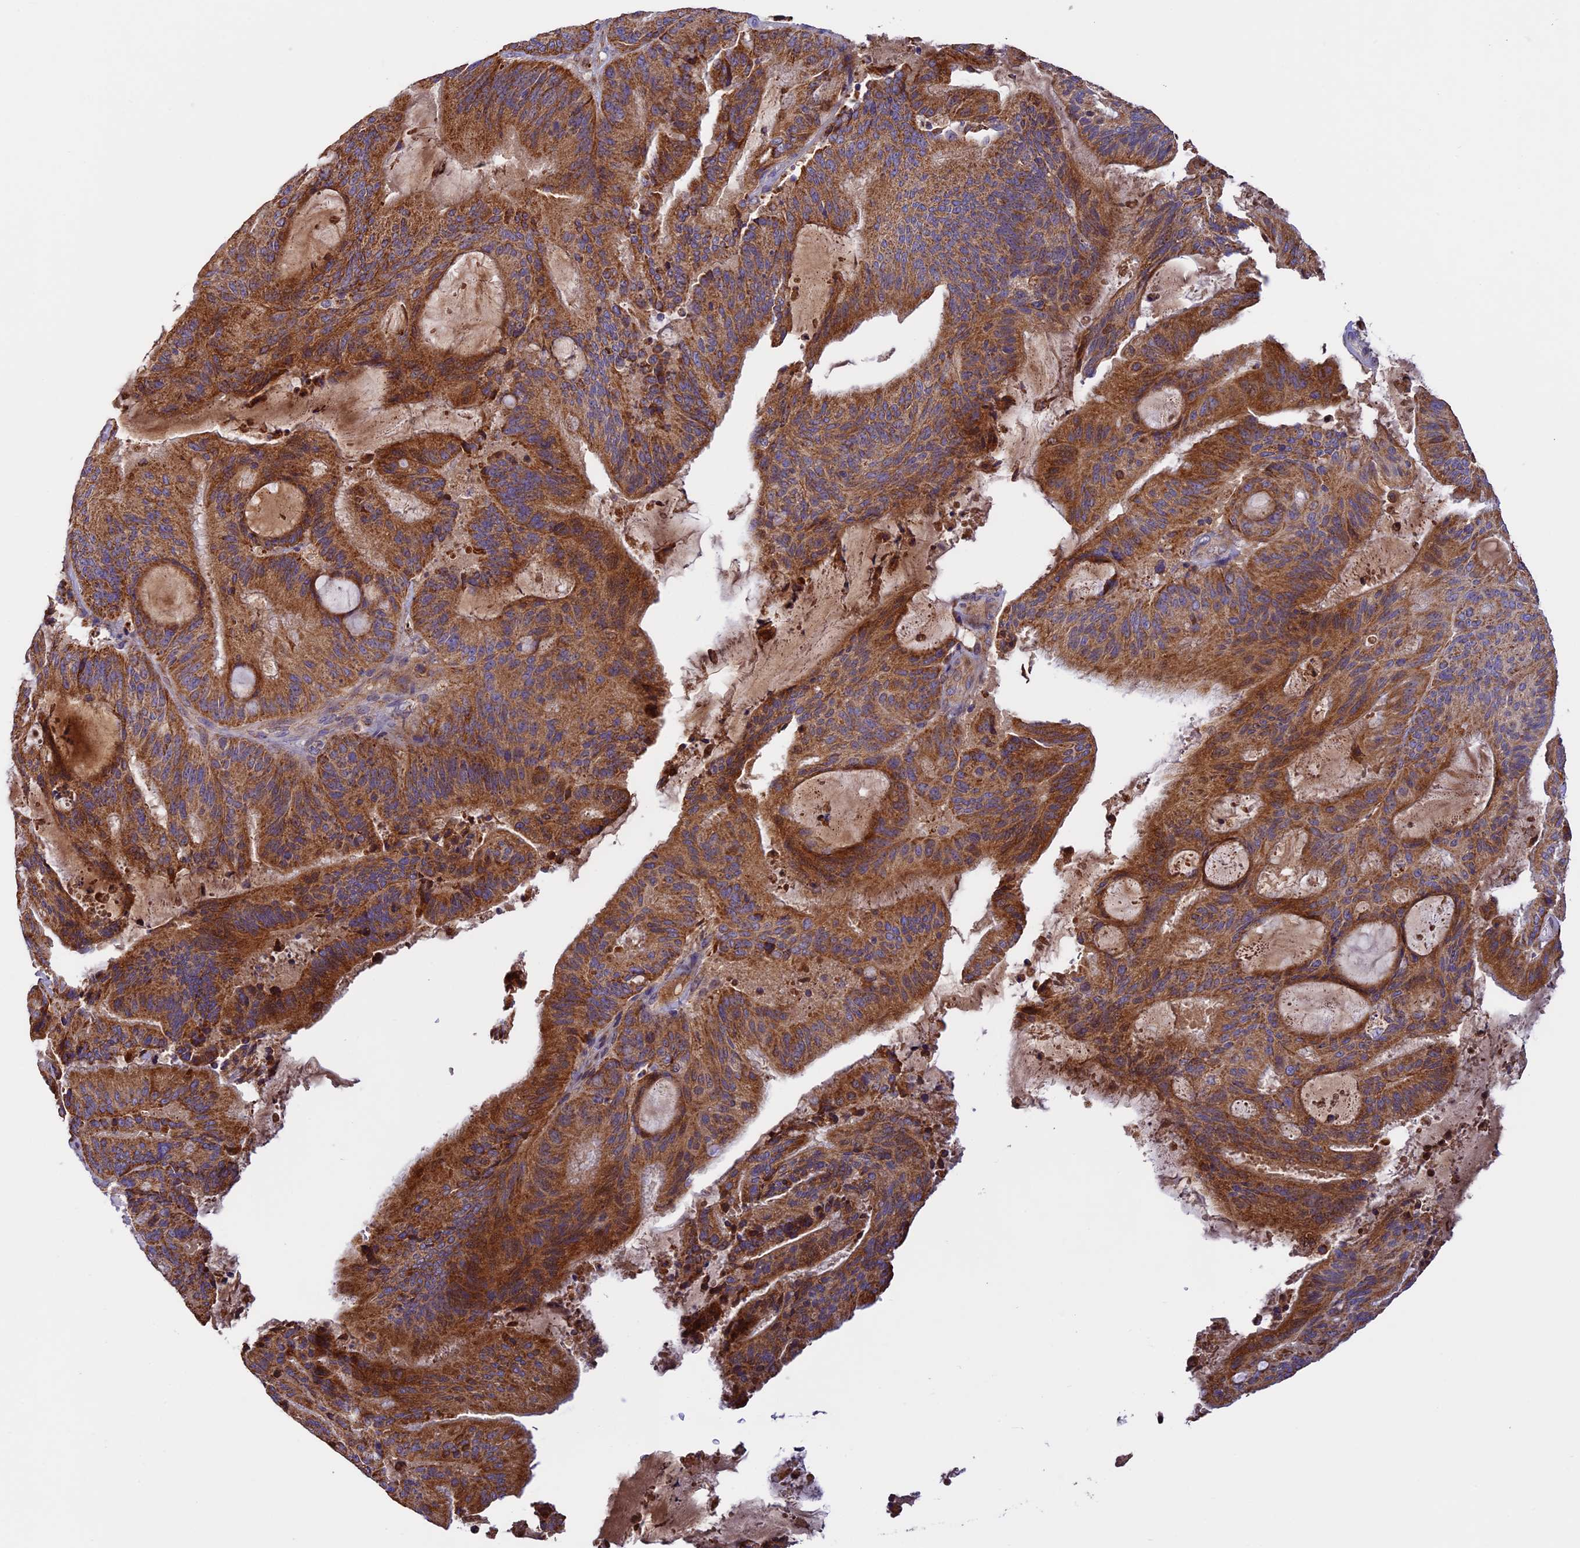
{"staining": {"intensity": "strong", "quantity": ">75%", "location": "cytoplasmic/membranous"}, "tissue": "liver cancer", "cell_type": "Tumor cells", "image_type": "cancer", "snomed": [{"axis": "morphology", "description": "Normal tissue, NOS"}, {"axis": "morphology", "description": "Cholangiocarcinoma"}, {"axis": "topography", "description": "Liver"}, {"axis": "topography", "description": "Peripheral nerve tissue"}], "caption": "Immunohistochemistry (IHC) (DAB (3,3'-diaminobenzidine)) staining of liver cholangiocarcinoma demonstrates strong cytoplasmic/membranous protein expression in about >75% of tumor cells. The staining is performed using DAB (3,3'-diaminobenzidine) brown chromogen to label protein expression. The nuclei are counter-stained blue using hematoxylin.", "gene": "OCEL1", "patient": {"sex": "female", "age": 73}}